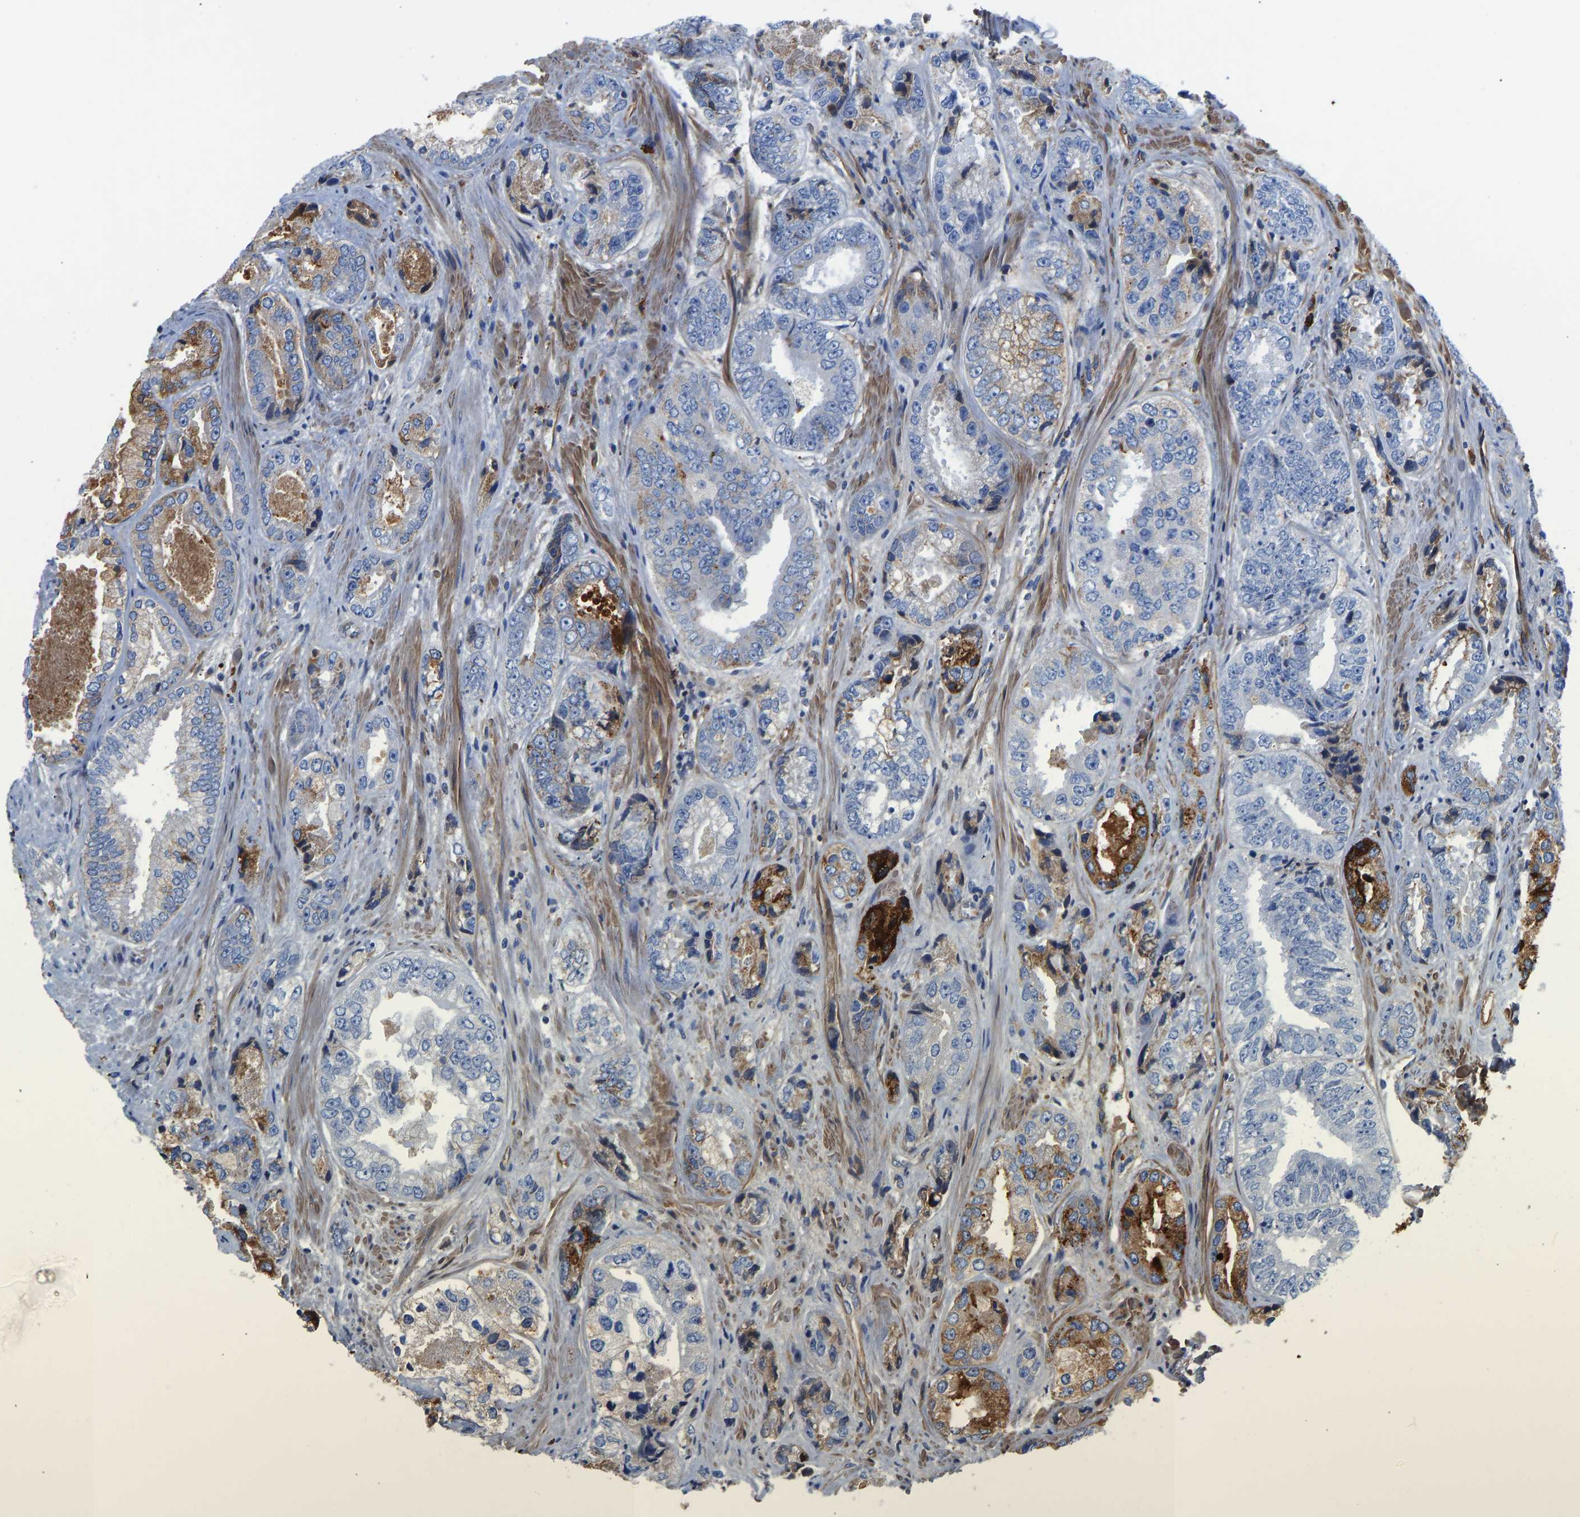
{"staining": {"intensity": "moderate", "quantity": "<25%", "location": "cytoplasmic/membranous"}, "tissue": "prostate cancer", "cell_type": "Tumor cells", "image_type": "cancer", "snomed": [{"axis": "morphology", "description": "Adenocarcinoma, High grade"}, {"axis": "topography", "description": "Prostate"}], "caption": "Immunohistochemical staining of prostate high-grade adenocarcinoma demonstrates low levels of moderate cytoplasmic/membranous staining in about <25% of tumor cells. Using DAB (3,3'-diaminobenzidine) (brown) and hematoxylin (blue) stains, captured at high magnification using brightfield microscopy.", "gene": "HSPG2", "patient": {"sex": "male", "age": 61}}